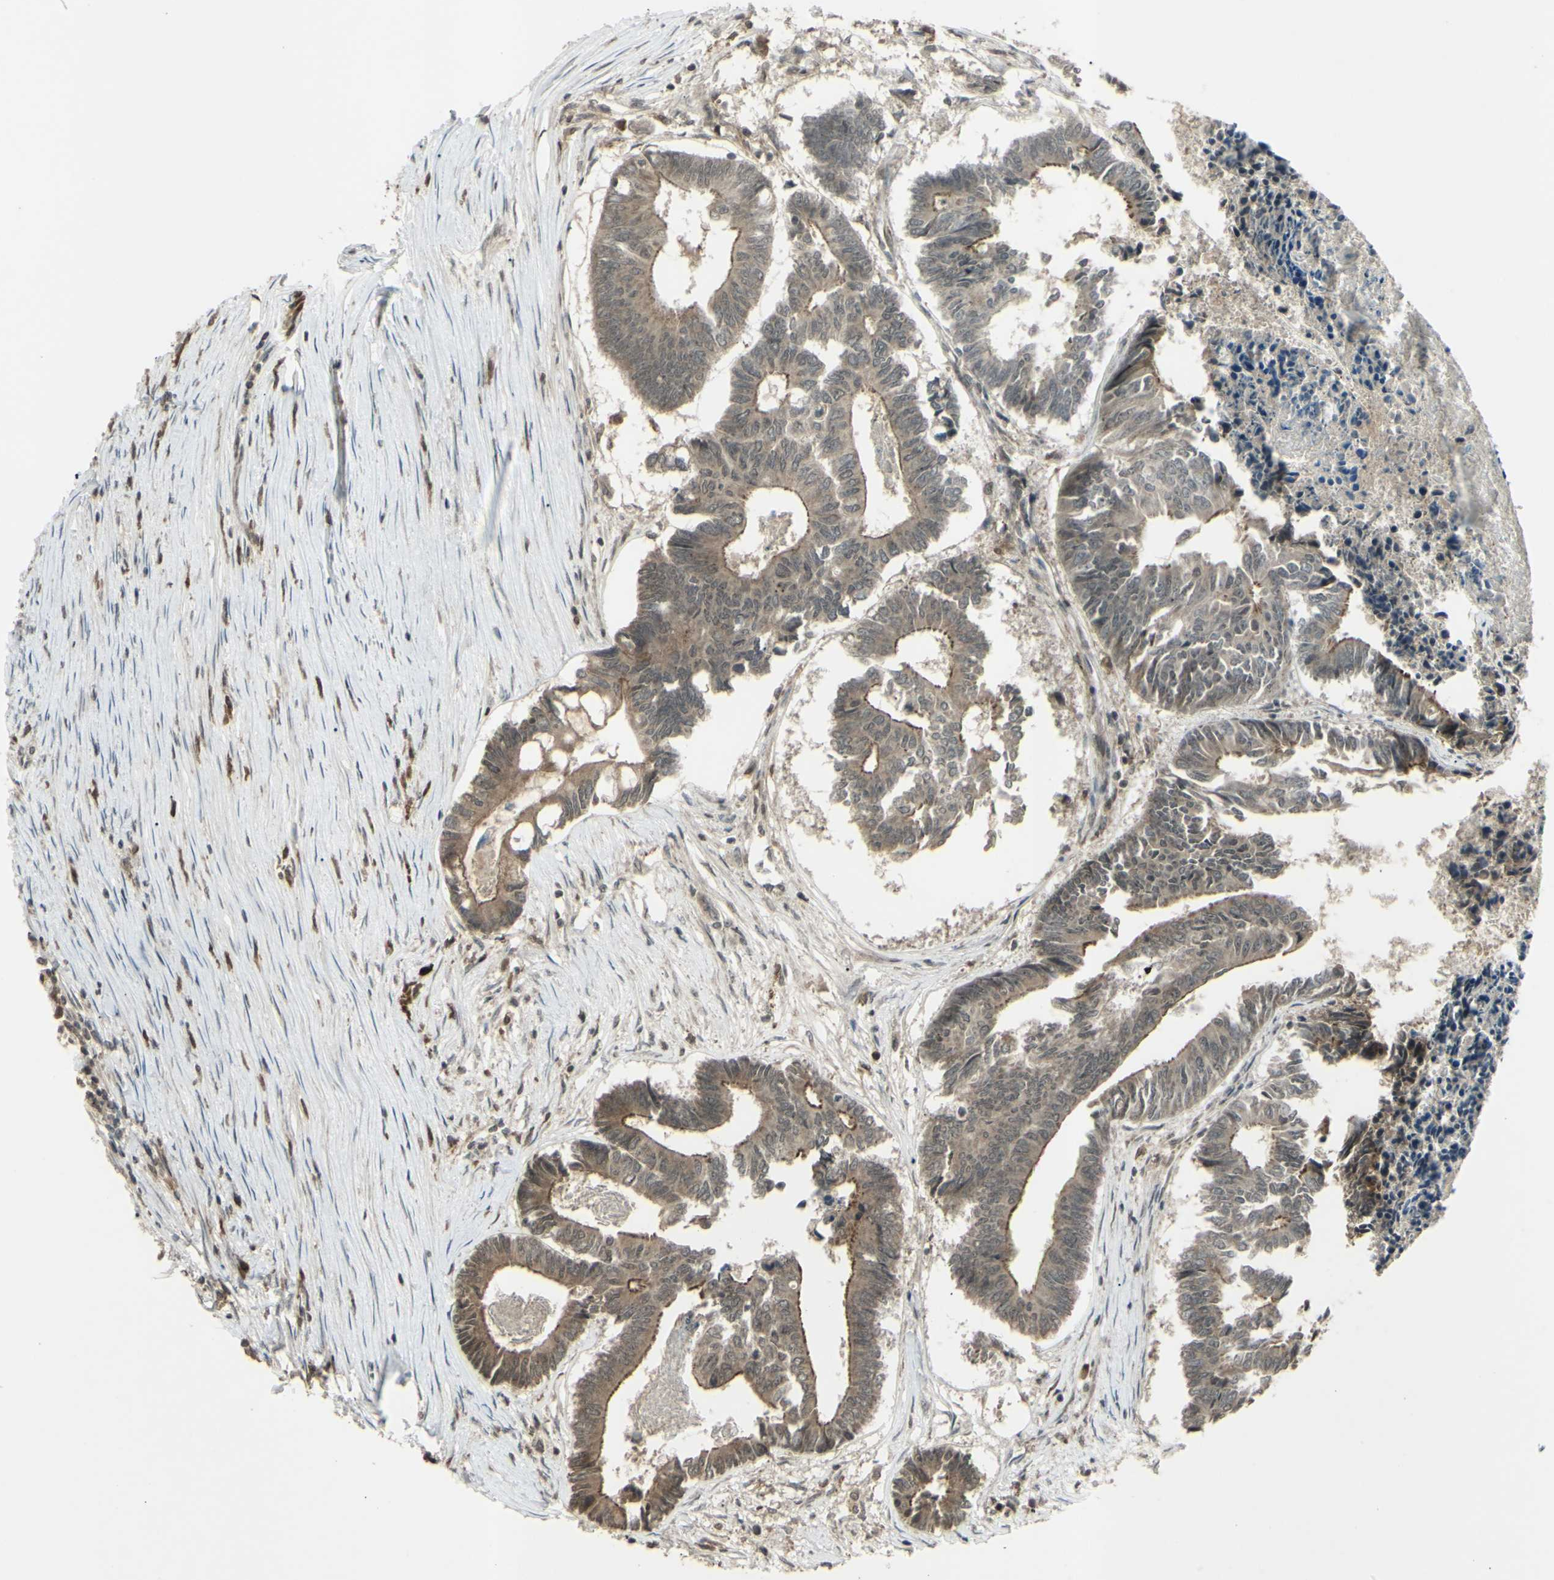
{"staining": {"intensity": "weak", "quantity": ">75%", "location": "cytoplasmic/membranous"}, "tissue": "colorectal cancer", "cell_type": "Tumor cells", "image_type": "cancer", "snomed": [{"axis": "morphology", "description": "Adenocarcinoma, NOS"}, {"axis": "topography", "description": "Rectum"}], "caption": "A brown stain shows weak cytoplasmic/membranous expression of a protein in adenocarcinoma (colorectal) tumor cells.", "gene": "BLNK", "patient": {"sex": "male", "age": 63}}